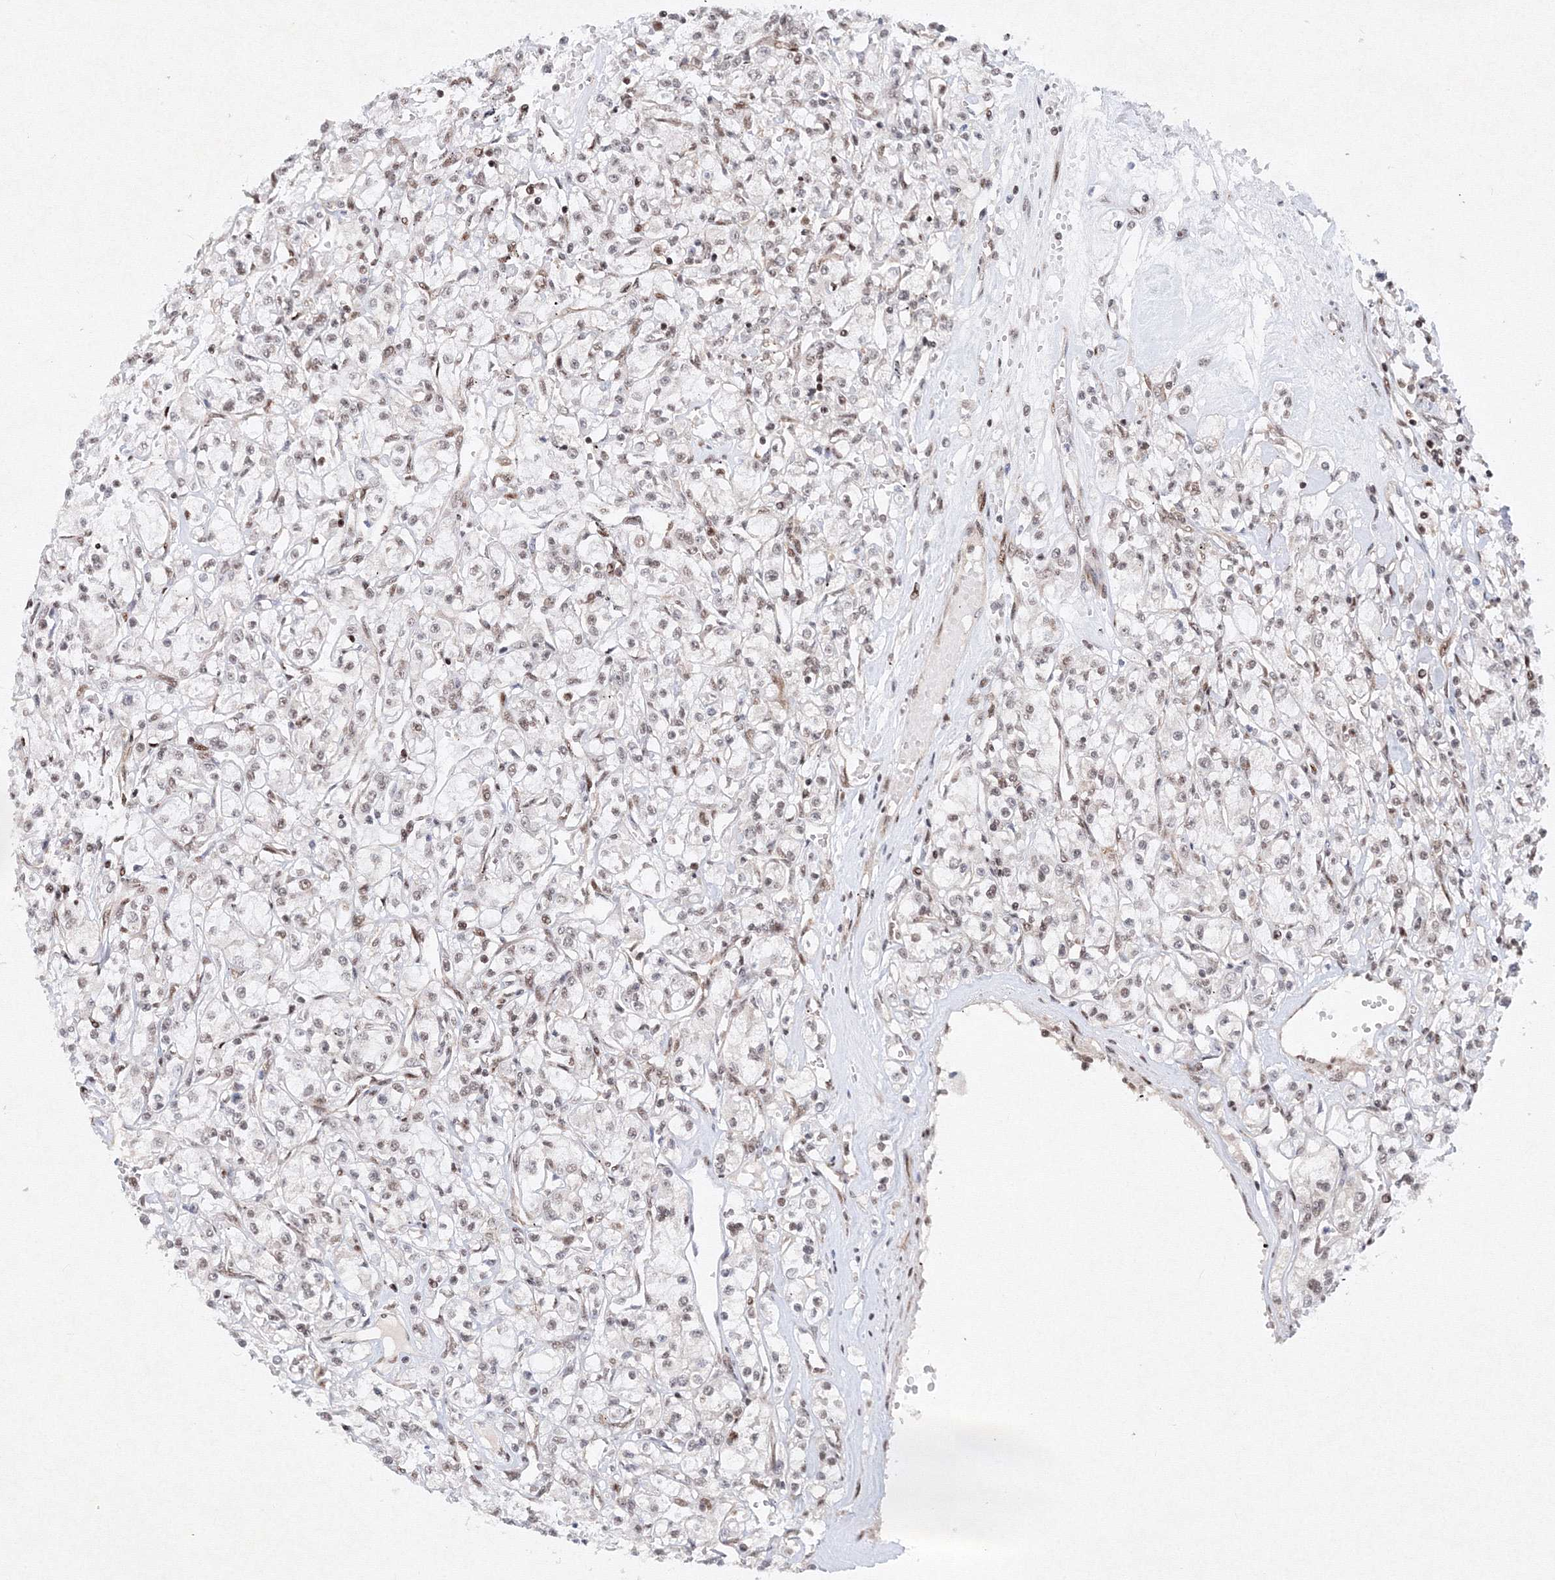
{"staining": {"intensity": "weak", "quantity": "<25%", "location": "nuclear"}, "tissue": "renal cancer", "cell_type": "Tumor cells", "image_type": "cancer", "snomed": [{"axis": "morphology", "description": "Adenocarcinoma, NOS"}, {"axis": "topography", "description": "Kidney"}], "caption": "Immunohistochemistry image of neoplastic tissue: human renal cancer (adenocarcinoma) stained with DAB (3,3'-diaminobenzidine) shows no significant protein expression in tumor cells.", "gene": "SNRPC", "patient": {"sex": "female", "age": 59}}